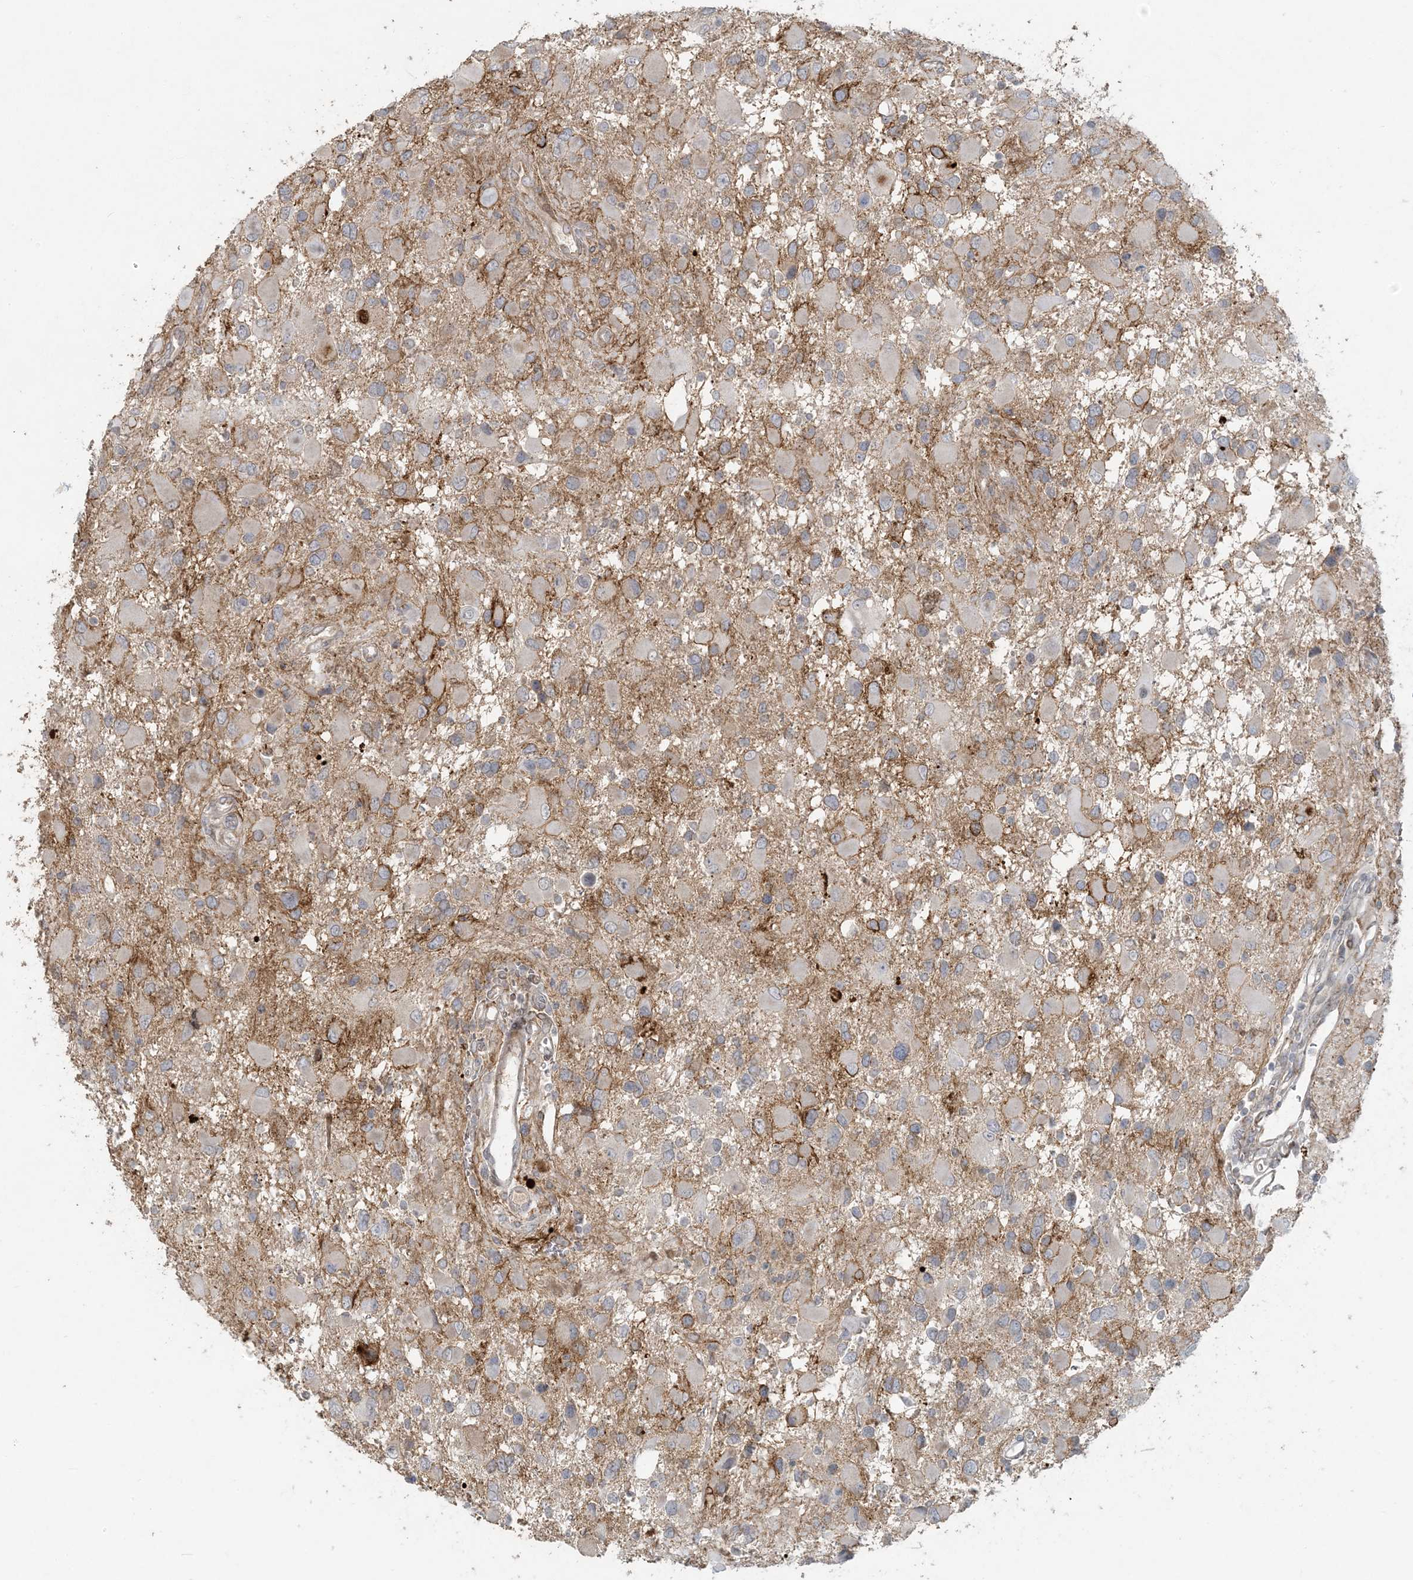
{"staining": {"intensity": "moderate", "quantity": "<25%", "location": "cytoplasmic/membranous"}, "tissue": "glioma", "cell_type": "Tumor cells", "image_type": "cancer", "snomed": [{"axis": "morphology", "description": "Glioma, malignant, High grade"}, {"axis": "topography", "description": "Brain"}], "caption": "Human glioma stained with a protein marker exhibits moderate staining in tumor cells.", "gene": "HACL1", "patient": {"sex": "male", "age": 53}}